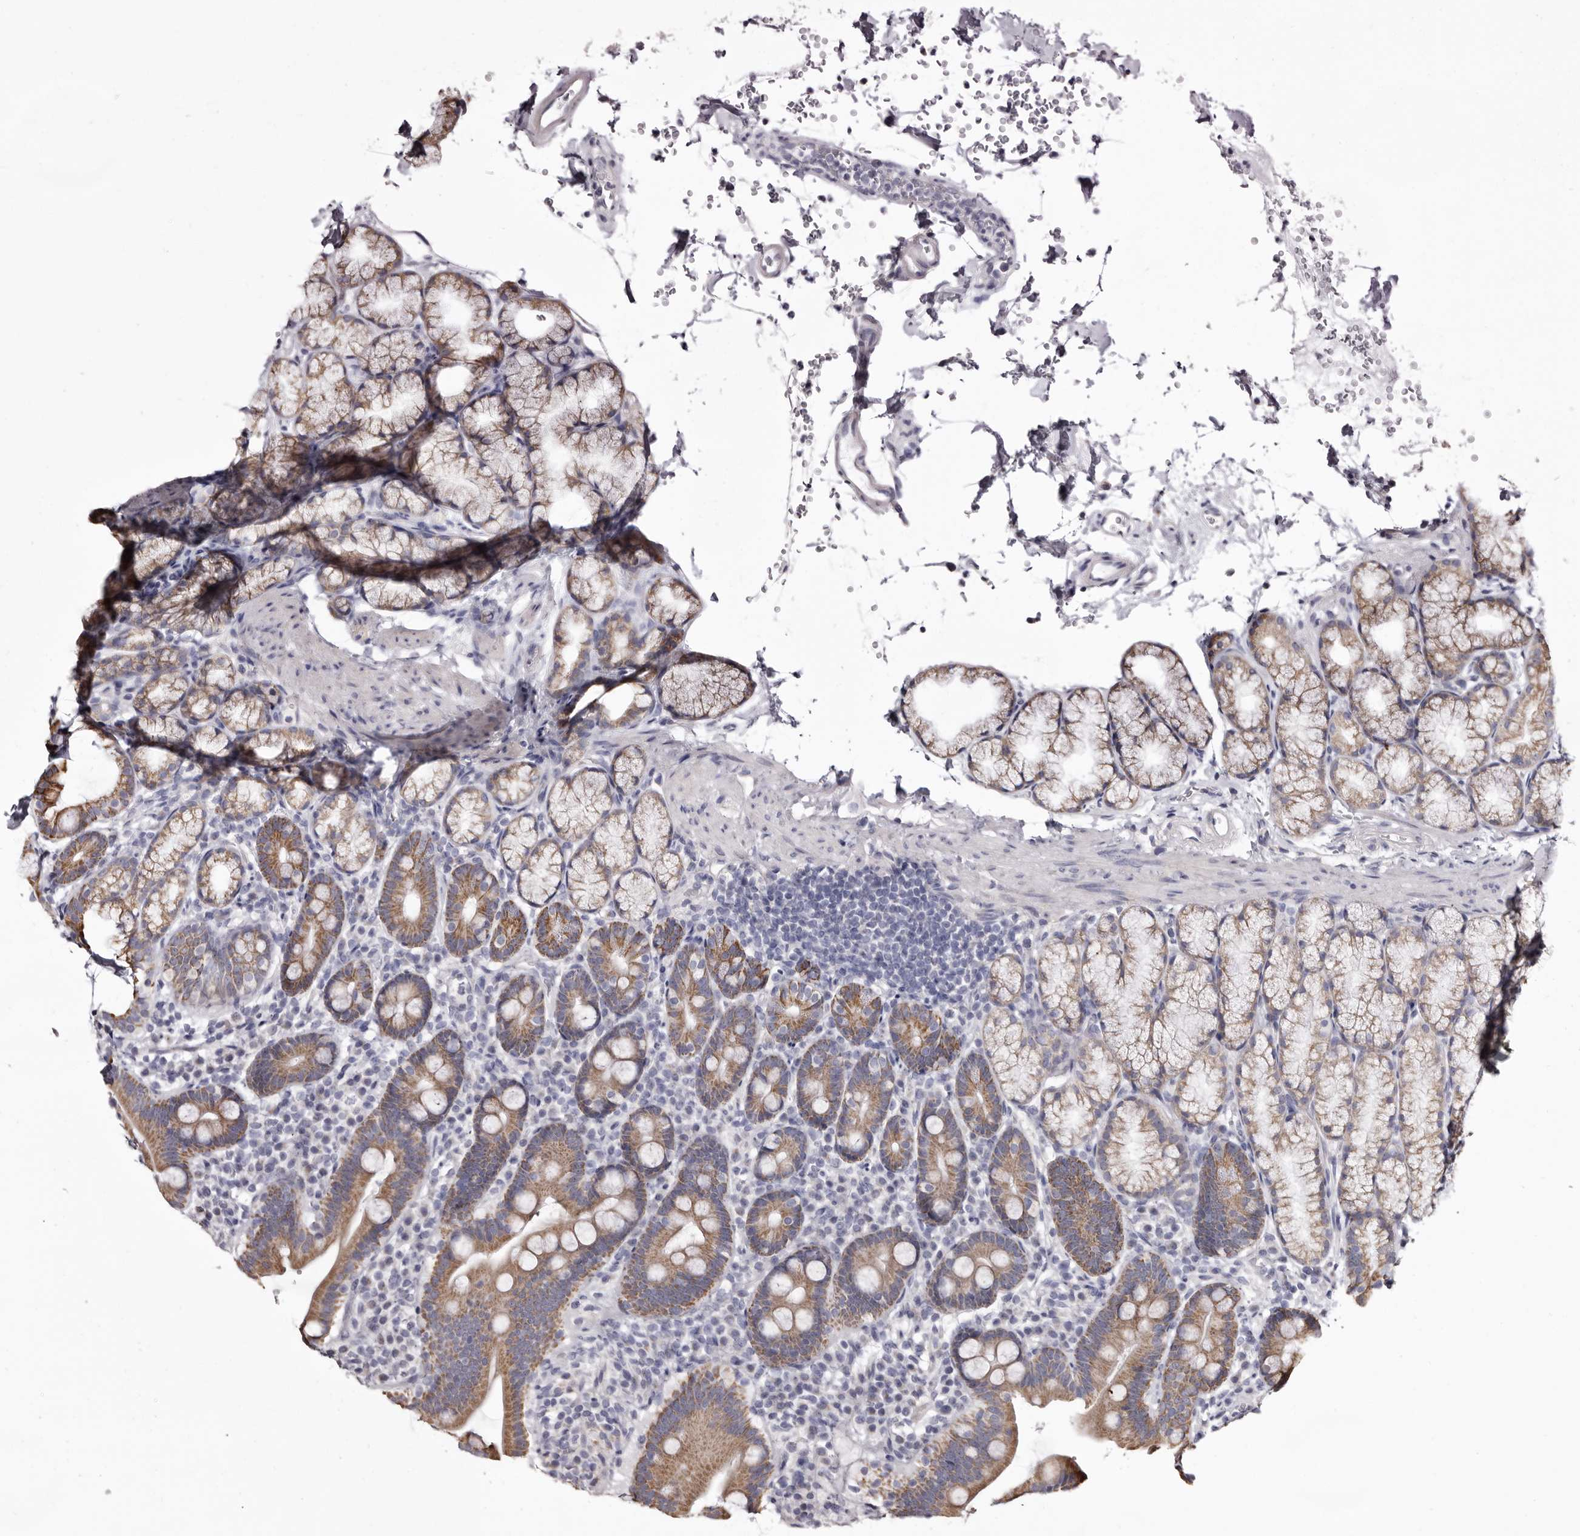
{"staining": {"intensity": "moderate", "quantity": ">75%", "location": "cytoplasmic/membranous"}, "tissue": "duodenum", "cell_type": "Glandular cells", "image_type": "normal", "snomed": [{"axis": "morphology", "description": "Normal tissue, NOS"}, {"axis": "topography", "description": "Duodenum"}], "caption": "This is an image of immunohistochemistry staining of benign duodenum, which shows moderate staining in the cytoplasmic/membranous of glandular cells.", "gene": "CASQ1", "patient": {"sex": "male", "age": 54}}